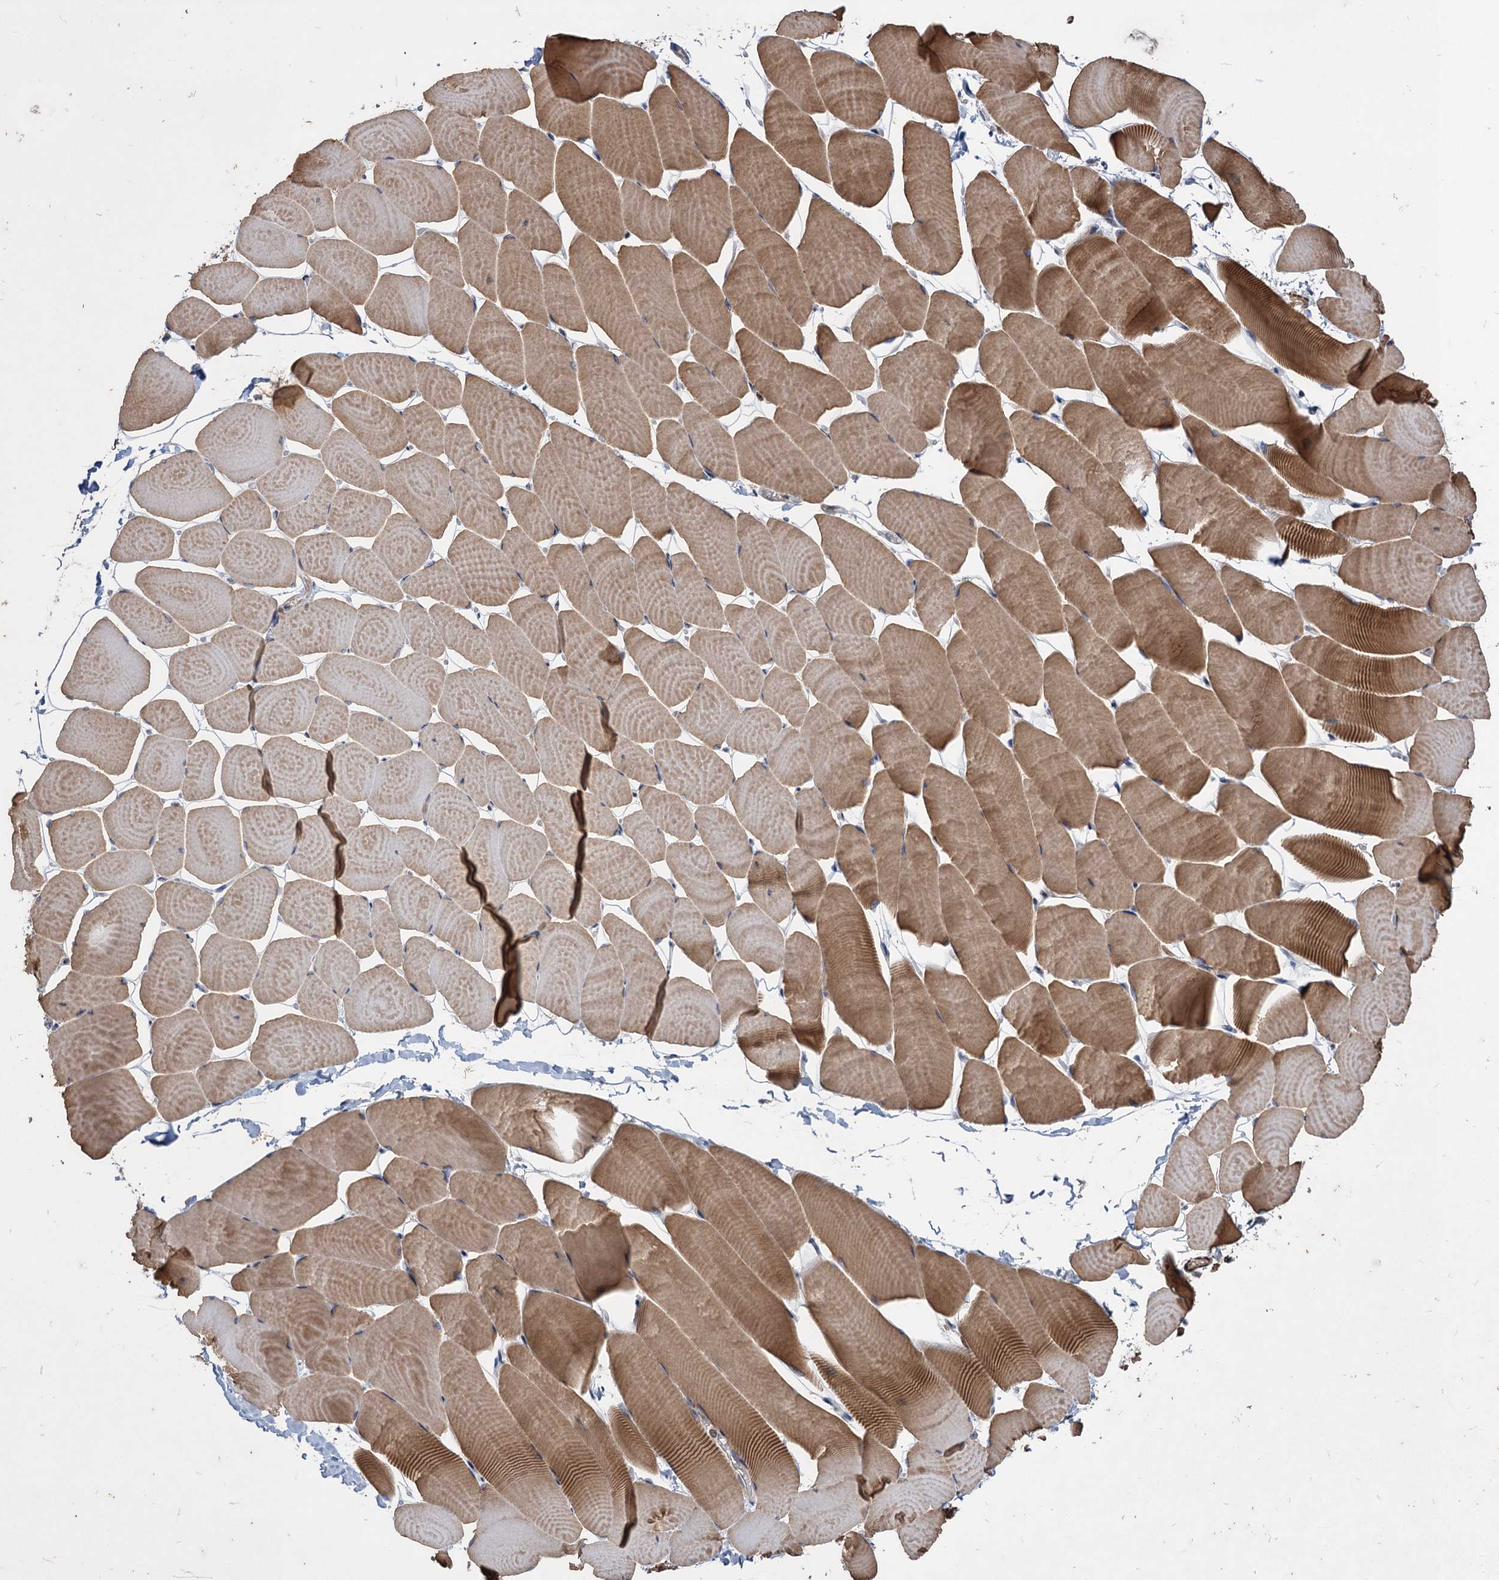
{"staining": {"intensity": "moderate", "quantity": "25%-75%", "location": "cytoplasmic/membranous"}, "tissue": "skeletal muscle", "cell_type": "Myocytes", "image_type": "normal", "snomed": [{"axis": "morphology", "description": "Normal tissue, NOS"}, {"axis": "topography", "description": "Skeletal muscle"}], "caption": "Protein staining by IHC demonstrates moderate cytoplasmic/membranous expression in about 25%-75% of myocytes in normal skeletal muscle. (Brightfield microscopy of DAB IHC at high magnification).", "gene": "TTC31", "patient": {"sex": "male", "age": 25}}